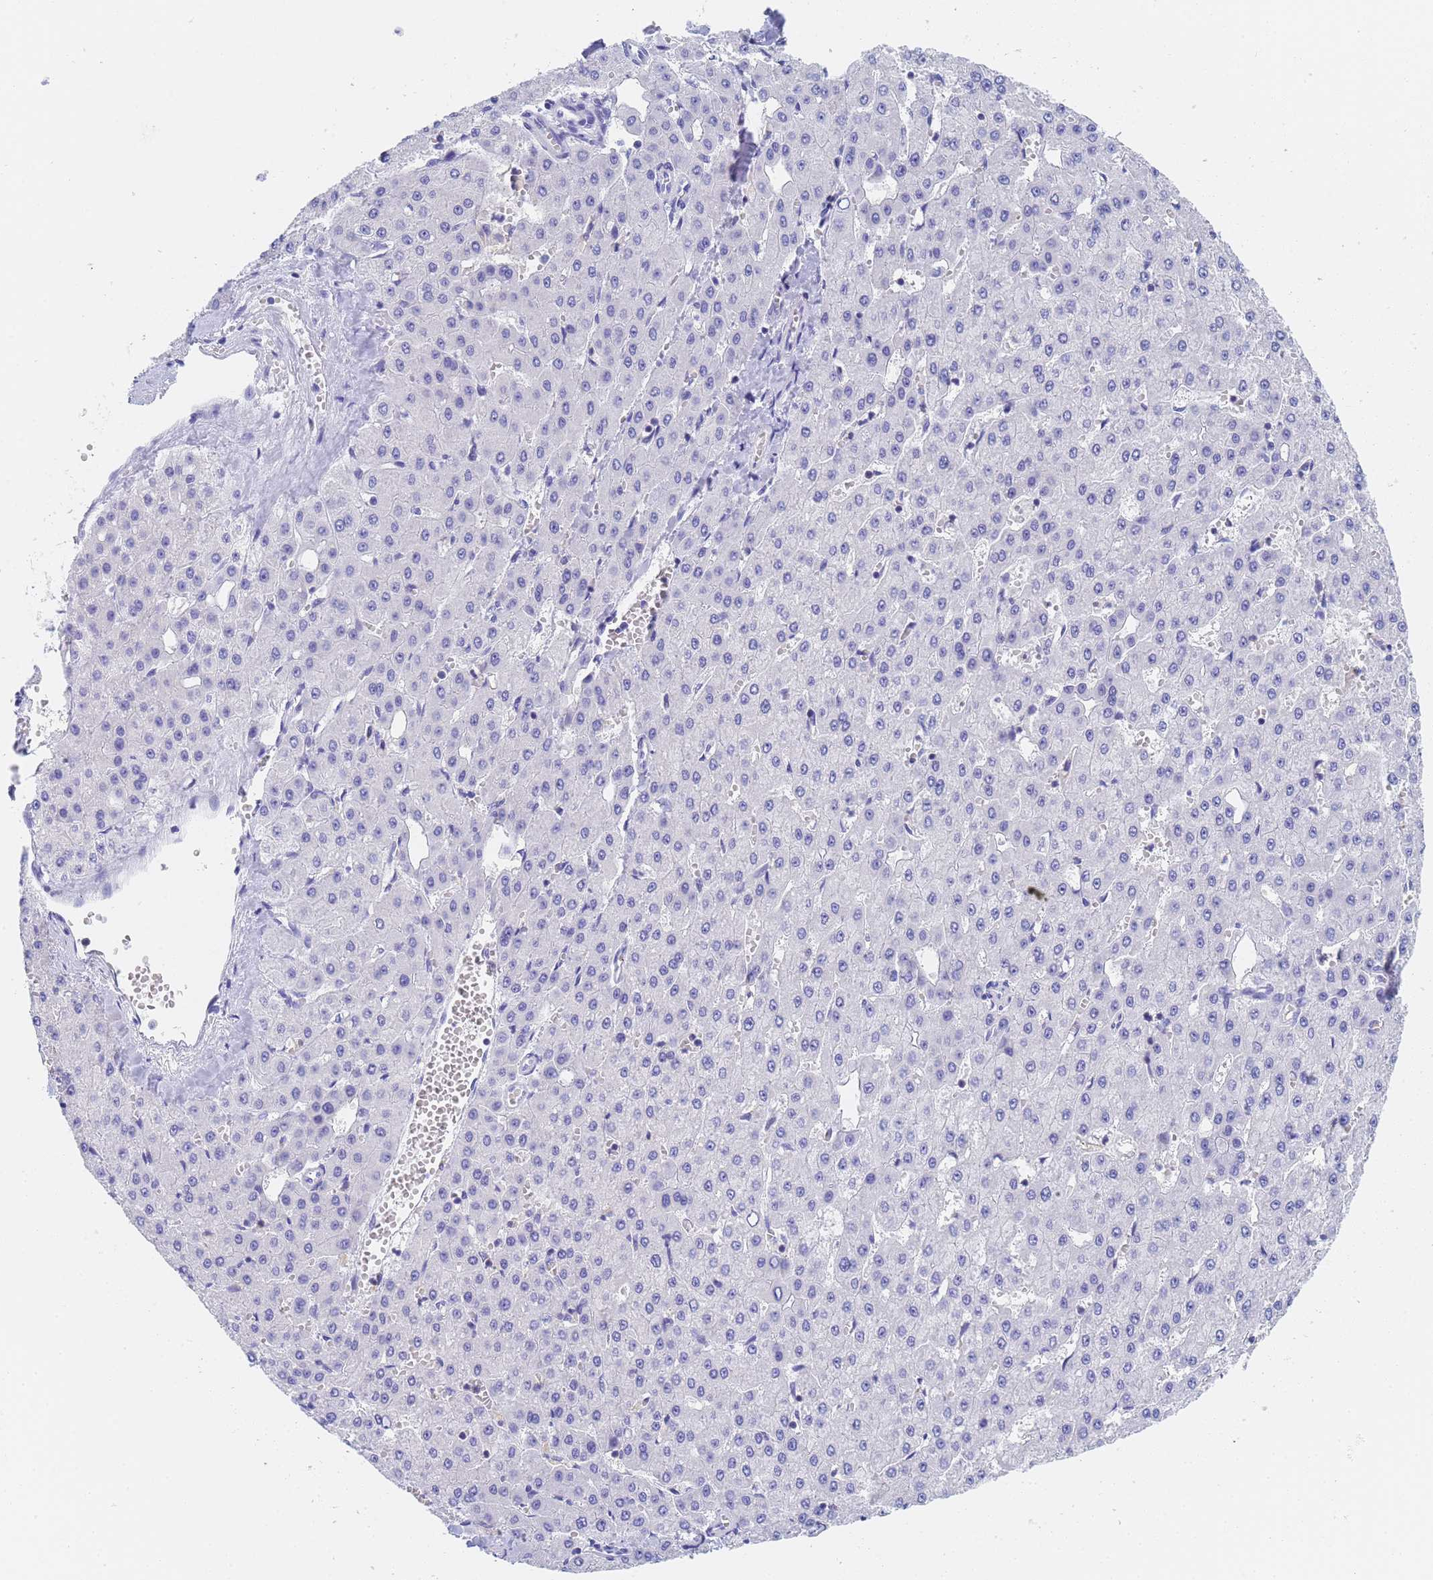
{"staining": {"intensity": "negative", "quantity": "none", "location": "none"}, "tissue": "liver cancer", "cell_type": "Tumor cells", "image_type": "cancer", "snomed": [{"axis": "morphology", "description": "Carcinoma, Hepatocellular, NOS"}, {"axis": "topography", "description": "Liver"}], "caption": "High power microscopy histopathology image of an immunohistochemistry (IHC) micrograph of liver cancer, revealing no significant positivity in tumor cells.", "gene": "STATH", "patient": {"sex": "male", "age": 47}}